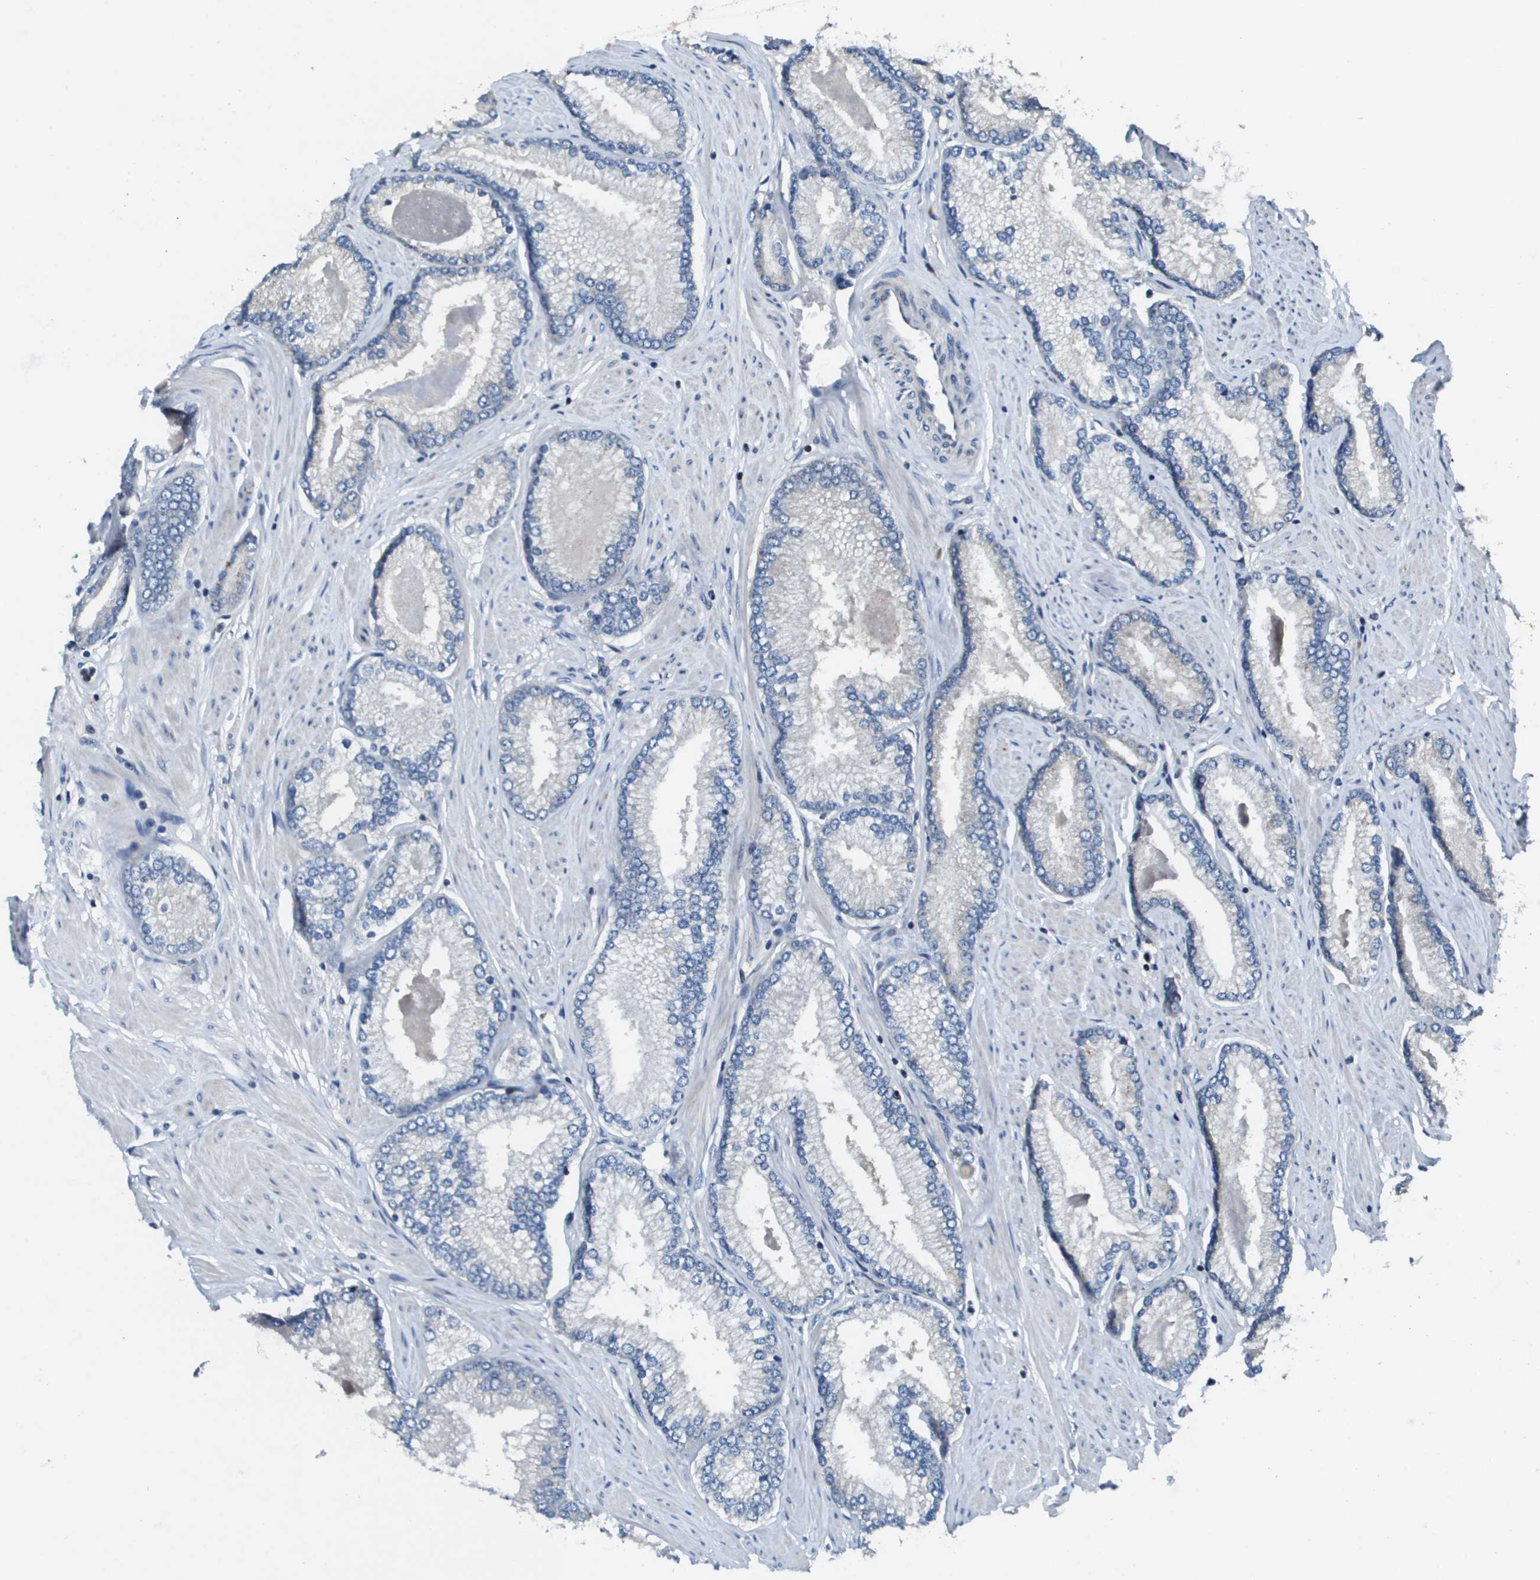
{"staining": {"intensity": "negative", "quantity": "none", "location": "none"}, "tissue": "prostate cancer", "cell_type": "Tumor cells", "image_type": "cancer", "snomed": [{"axis": "morphology", "description": "Adenocarcinoma, High grade"}, {"axis": "topography", "description": "Prostate"}], "caption": "The immunohistochemistry (IHC) micrograph has no significant staining in tumor cells of prostate cancer (adenocarcinoma (high-grade)) tissue.", "gene": "SCN4B", "patient": {"sex": "male", "age": 61}}